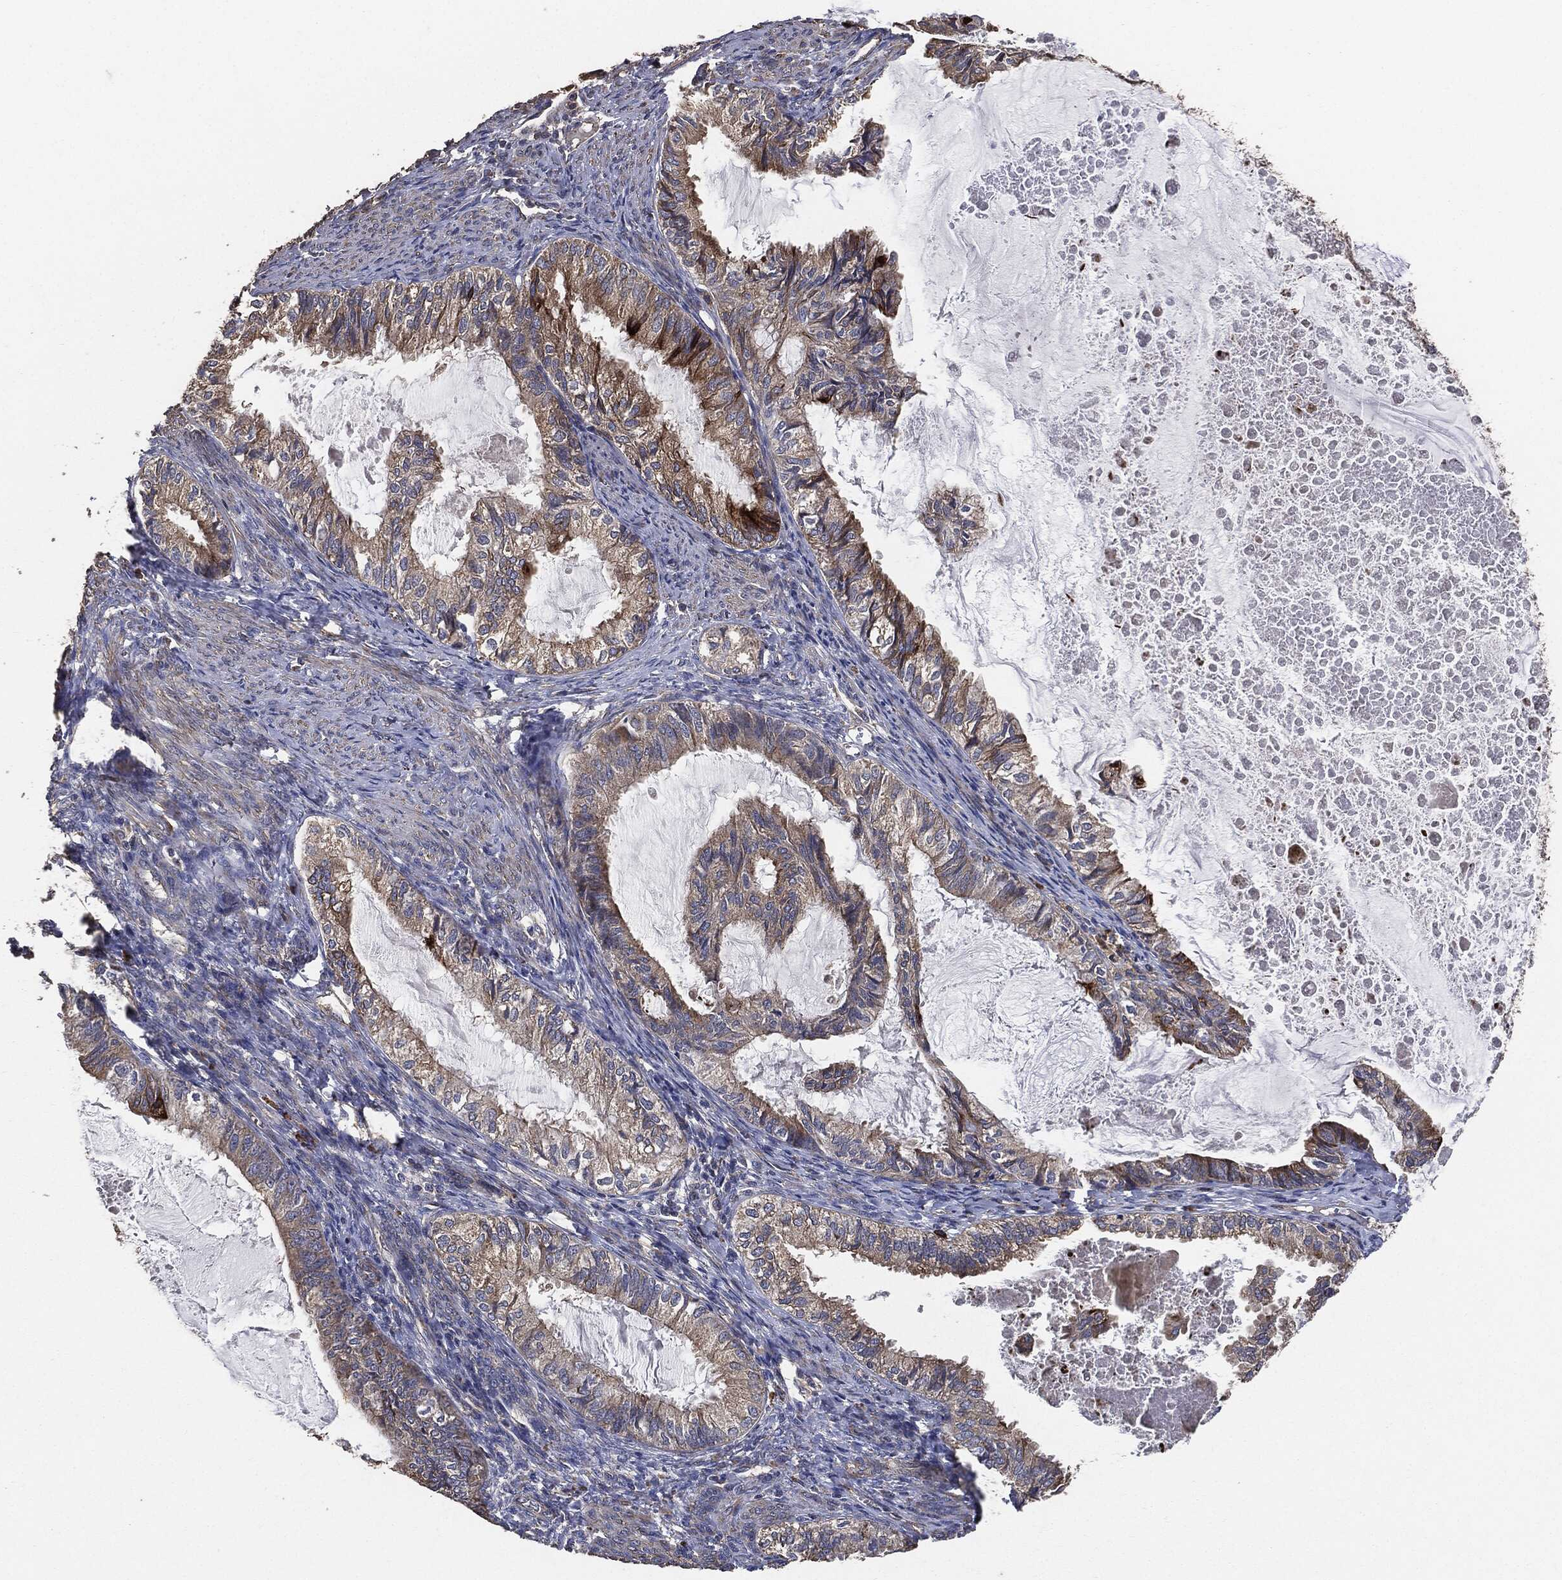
{"staining": {"intensity": "moderate", "quantity": "25%-75%", "location": "cytoplasmic/membranous"}, "tissue": "endometrial cancer", "cell_type": "Tumor cells", "image_type": "cancer", "snomed": [{"axis": "morphology", "description": "Adenocarcinoma, NOS"}, {"axis": "topography", "description": "Endometrium"}], "caption": "This micrograph demonstrates endometrial adenocarcinoma stained with immunohistochemistry to label a protein in brown. The cytoplasmic/membranous of tumor cells show moderate positivity for the protein. Nuclei are counter-stained blue.", "gene": "STK3", "patient": {"sex": "female", "age": 86}}